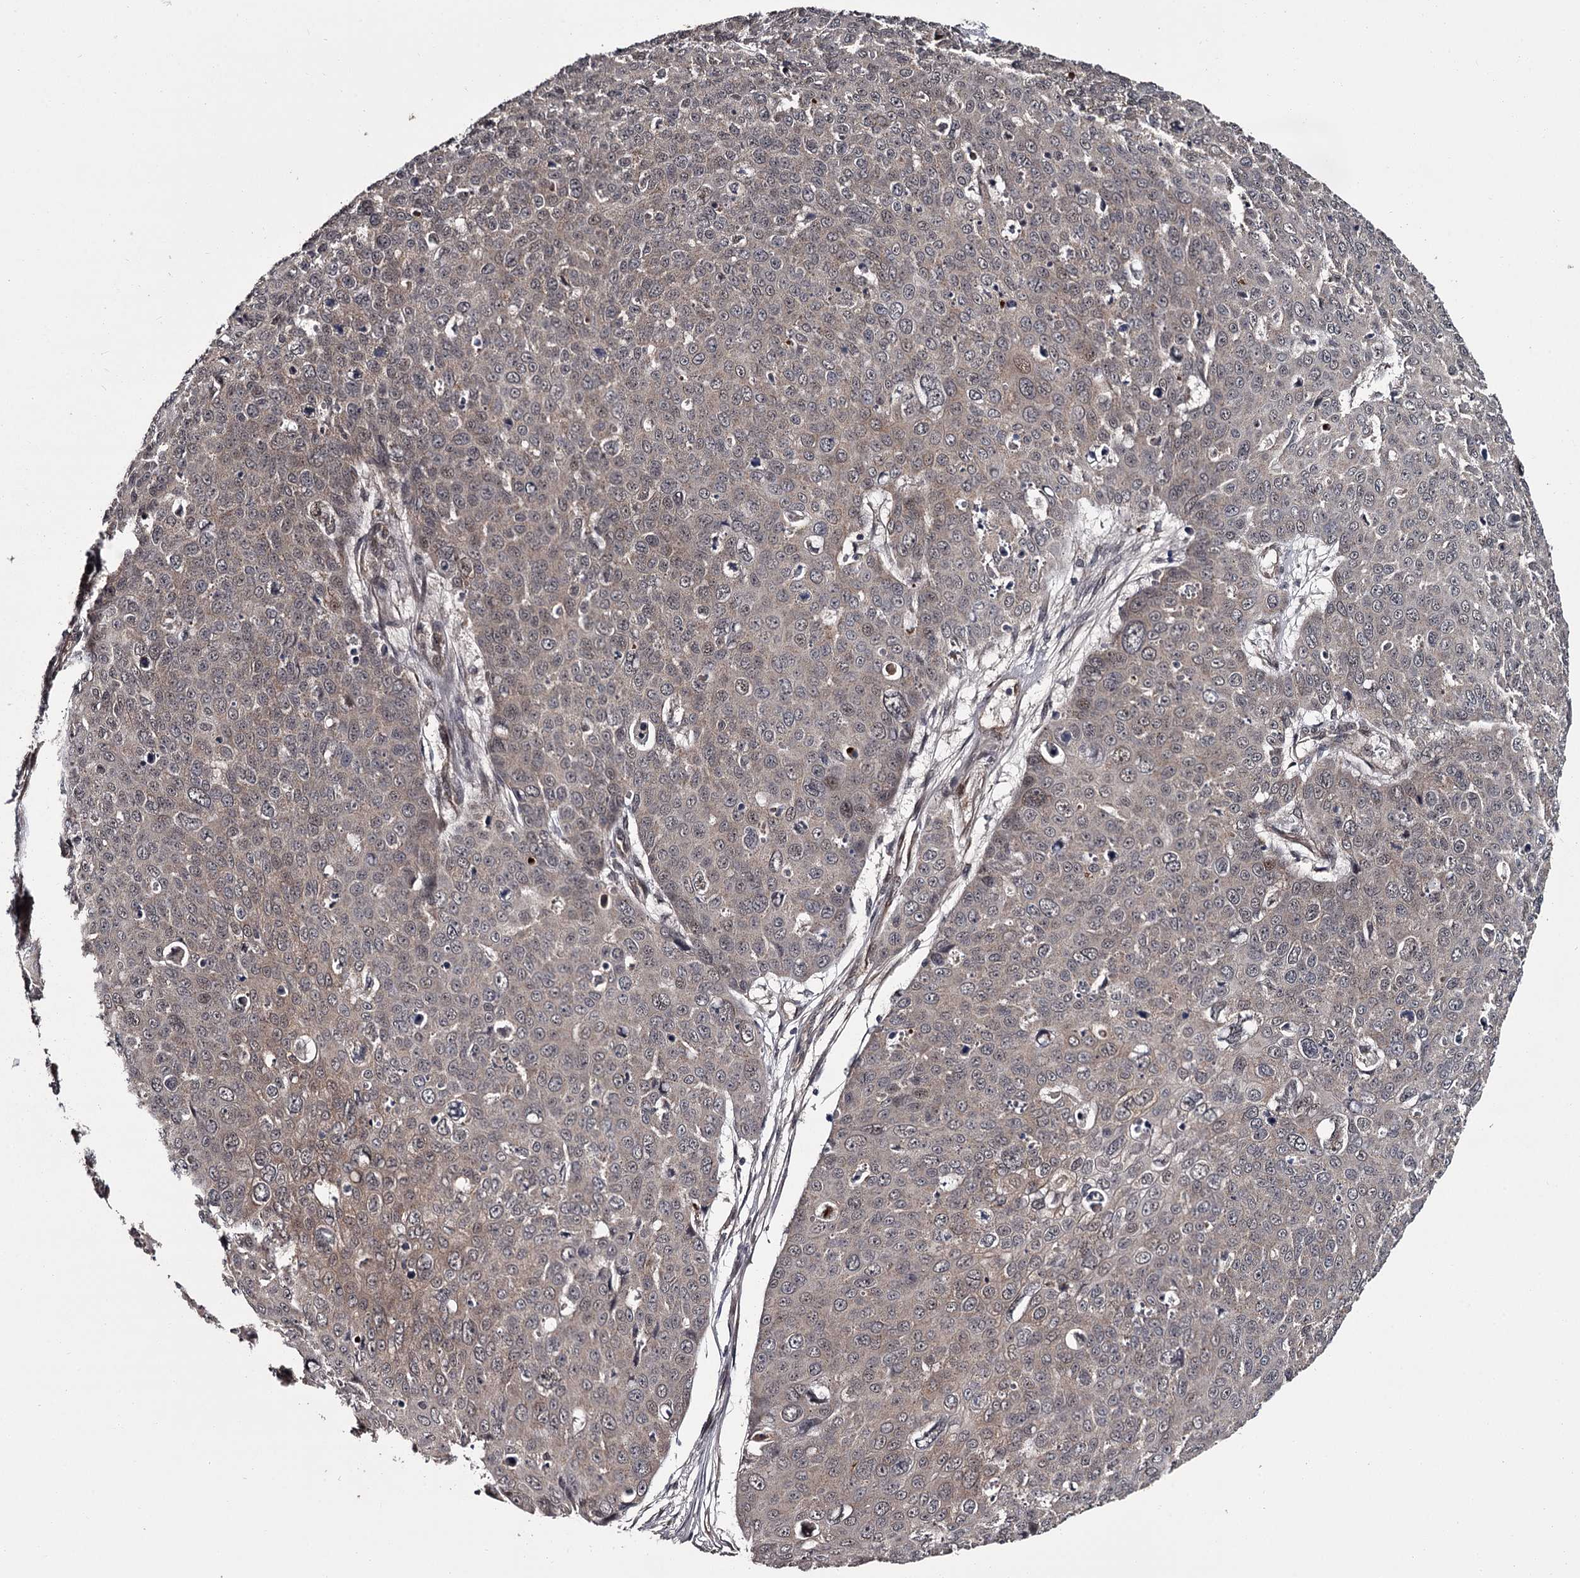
{"staining": {"intensity": "negative", "quantity": "none", "location": "none"}, "tissue": "skin cancer", "cell_type": "Tumor cells", "image_type": "cancer", "snomed": [{"axis": "morphology", "description": "Squamous cell carcinoma, NOS"}, {"axis": "topography", "description": "Skin"}], "caption": "A micrograph of skin squamous cell carcinoma stained for a protein exhibits no brown staining in tumor cells. (DAB (3,3'-diaminobenzidine) IHC visualized using brightfield microscopy, high magnification).", "gene": "CDC42EP2", "patient": {"sex": "male", "age": 71}}